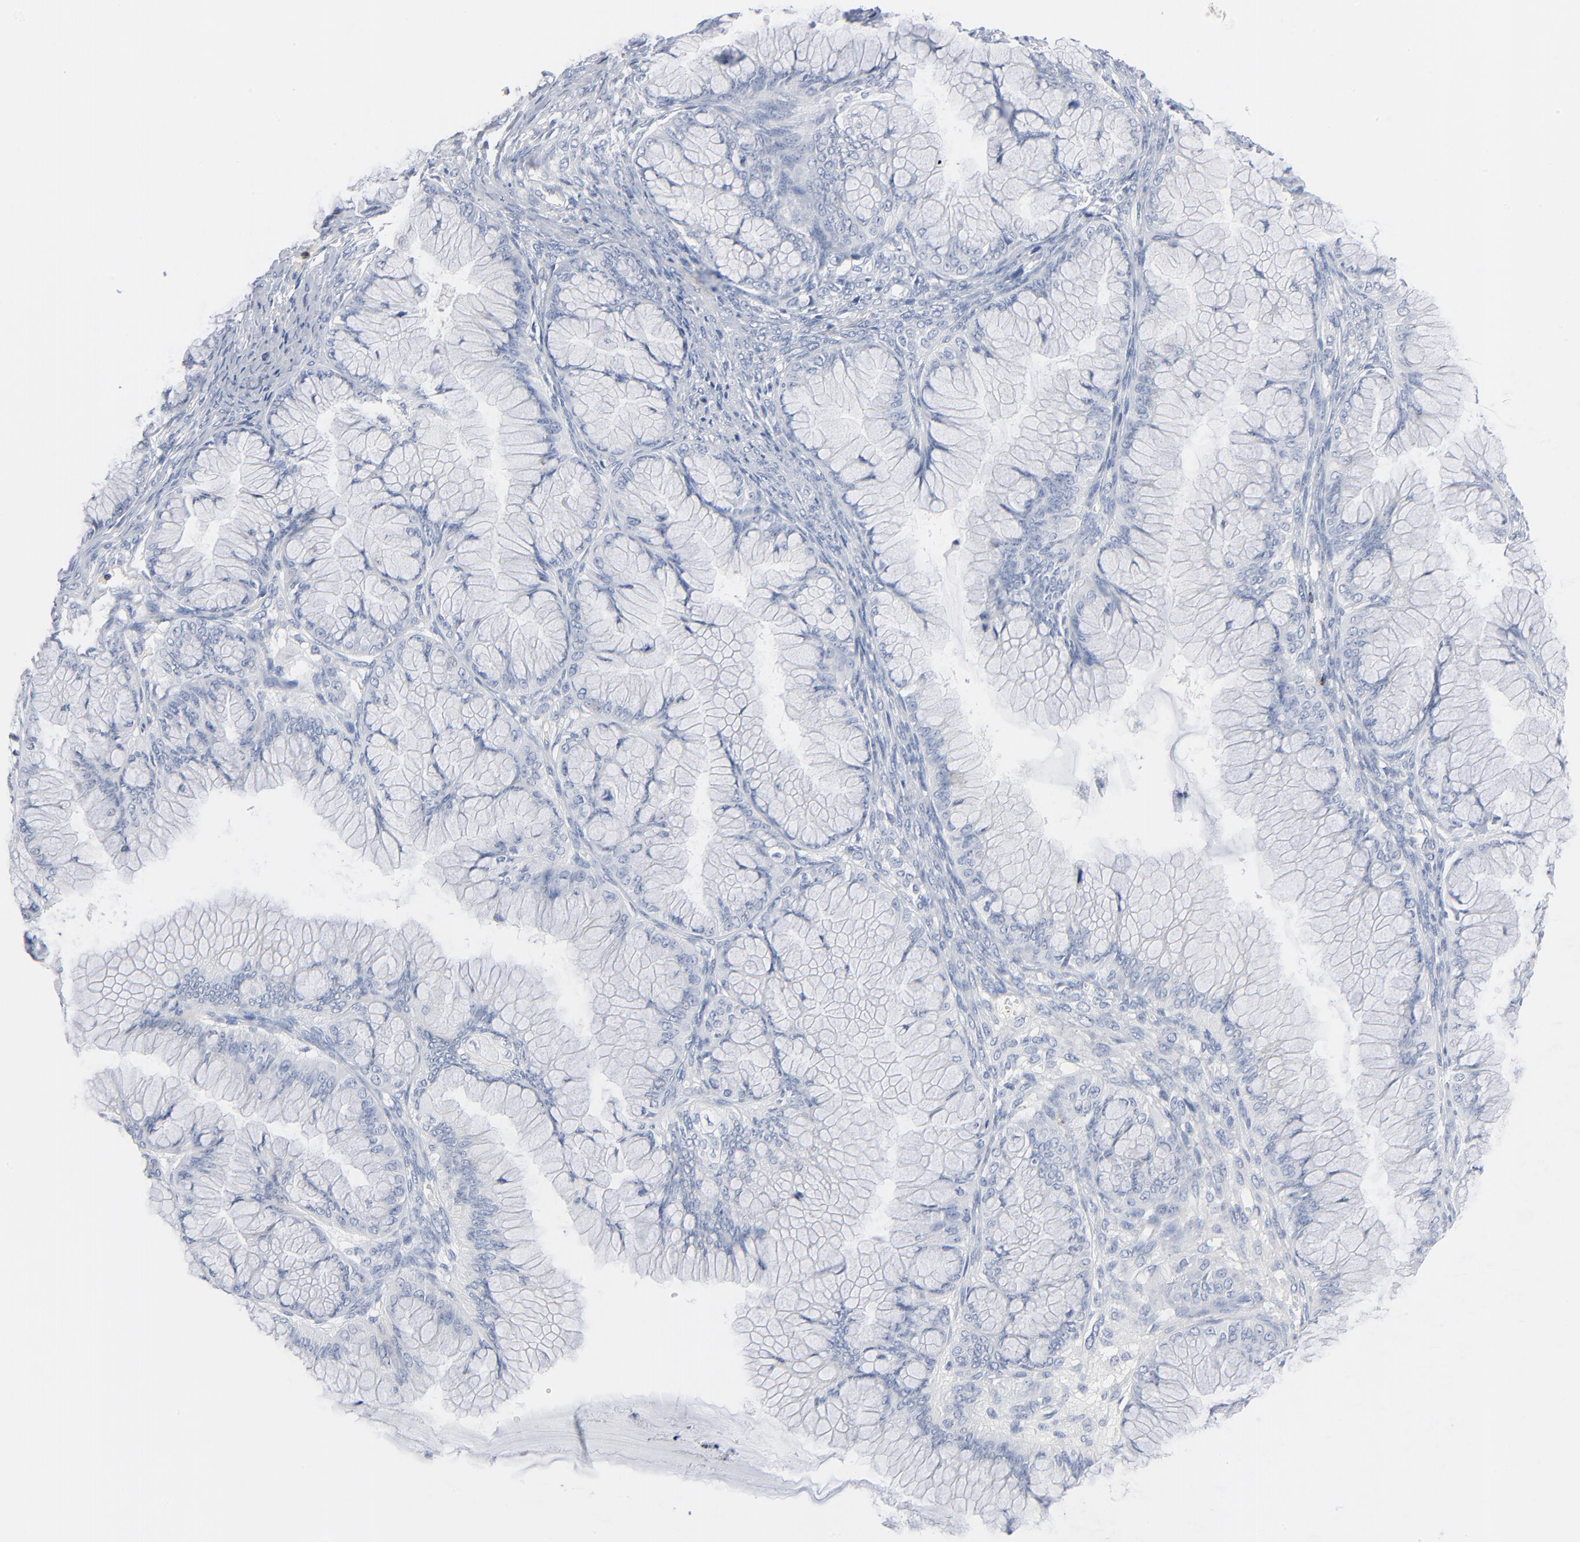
{"staining": {"intensity": "negative", "quantity": "none", "location": "none"}, "tissue": "ovarian cancer", "cell_type": "Tumor cells", "image_type": "cancer", "snomed": [{"axis": "morphology", "description": "Cystadenocarcinoma, mucinous, NOS"}, {"axis": "topography", "description": "Ovary"}], "caption": "This is an immunohistochemistry (IHC) image of human ovarian cancer. There is no expression in tumor cells.", "gene": "GZMB", "patient": {"sex": "female", "age": 63}}